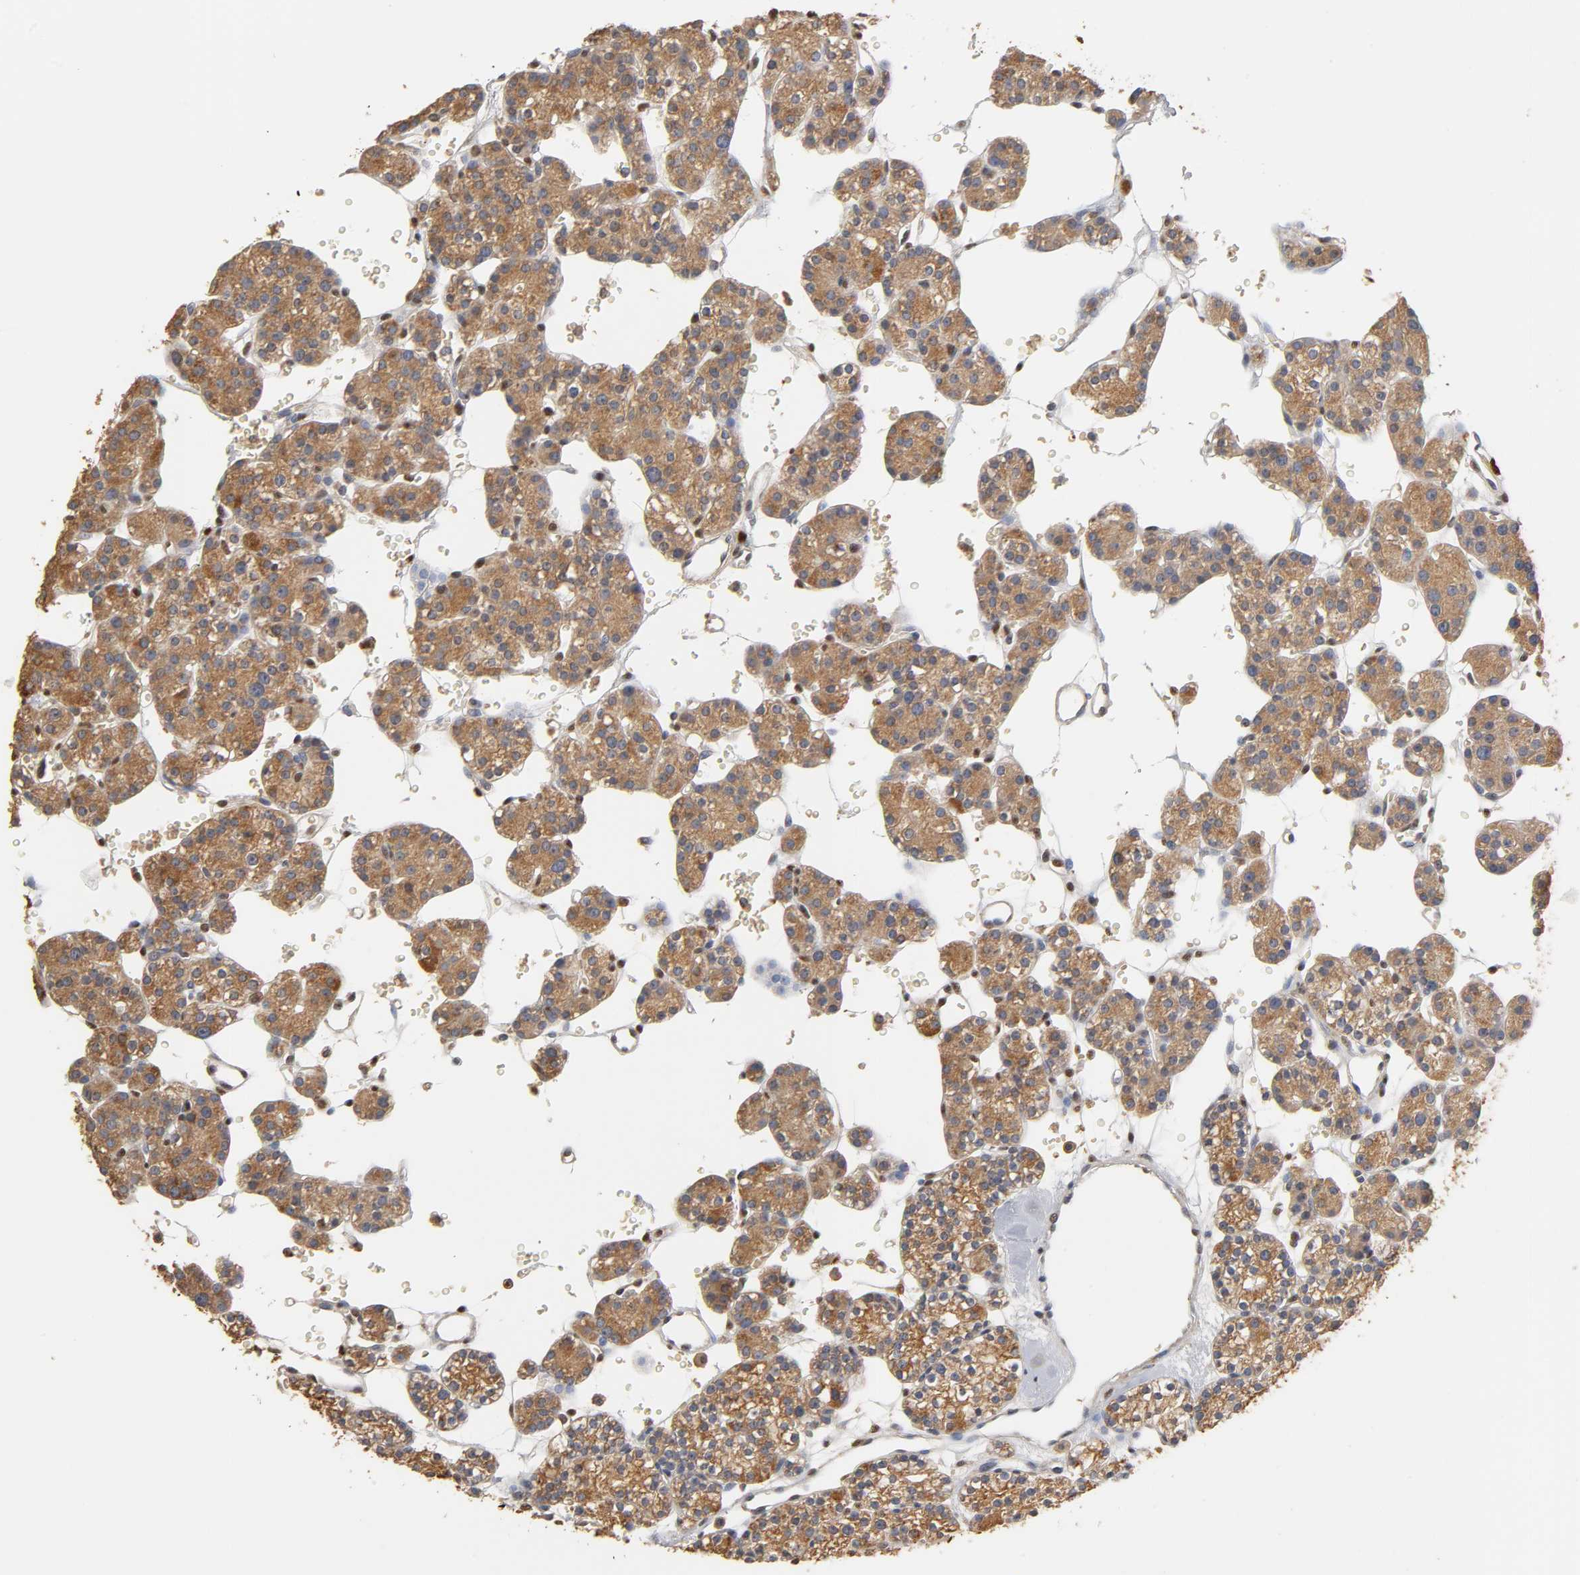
{"staining": {"intensity": "strong", "quantity": ">75%", "location": "cytoplasmic/membranous"}, "tissue": "parathyroid gland", "cell_type": "Glandular cells", "image_type": "normal", "snomed": [{"axis": "morphology", "description": "Normal tissue, NOS"}, {"axis": "topography", "description": "Parathyroid gland"}], "caption": "Immunohistochemical staining of unremarkable human parathyroid gland shows strong cytoplasmic/membranous protein expression in about >75% of glandular cells.", "gene": "PKN1", "patient": {"sex": "female", "age": 64}}